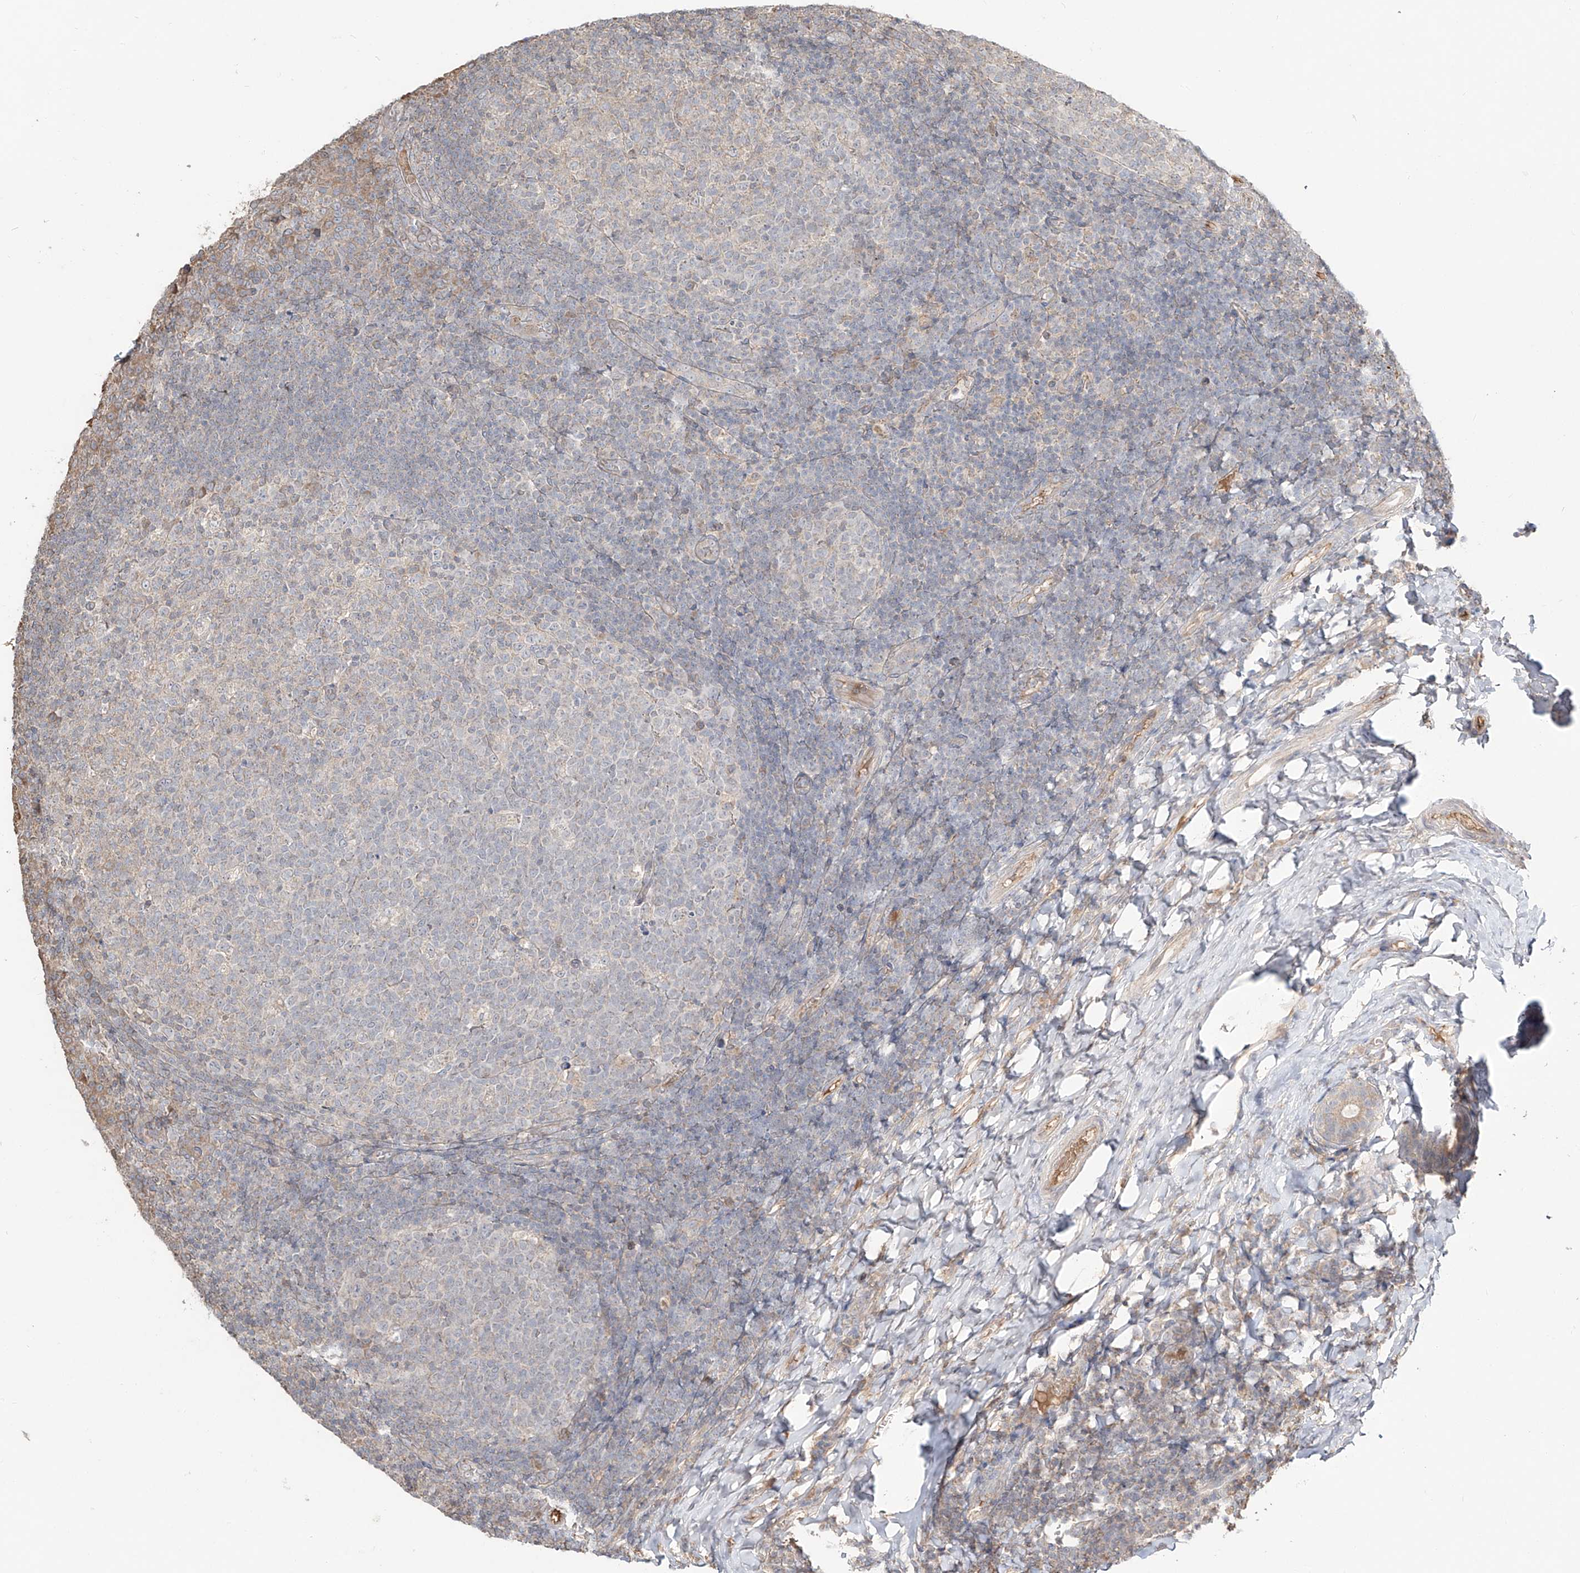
{"staining": {"intensity": "negative", "quantity": "none", "location": "none"}, "tissue": "tonsil", "cell_type": "Germinal center cells", "image_type": "normal", "snomed": [{"axis": "morphology", "description": "Normal tissue, NOS"}, {"axis": "topography", "description": "Tonsil"}], "caption": "High magnification brightfield microscopy of benign tonsil stained with DAB (3,3'-diaminobenzidine) (brown) and counterstained with hematoxylin (blue): germinal center cells show no significant expression. (Immunohistochemistry (ihc), brightfield microscopy, high magnification).", "gene": "ERO1A", "patient": {"sex": "female", "age": 19}}